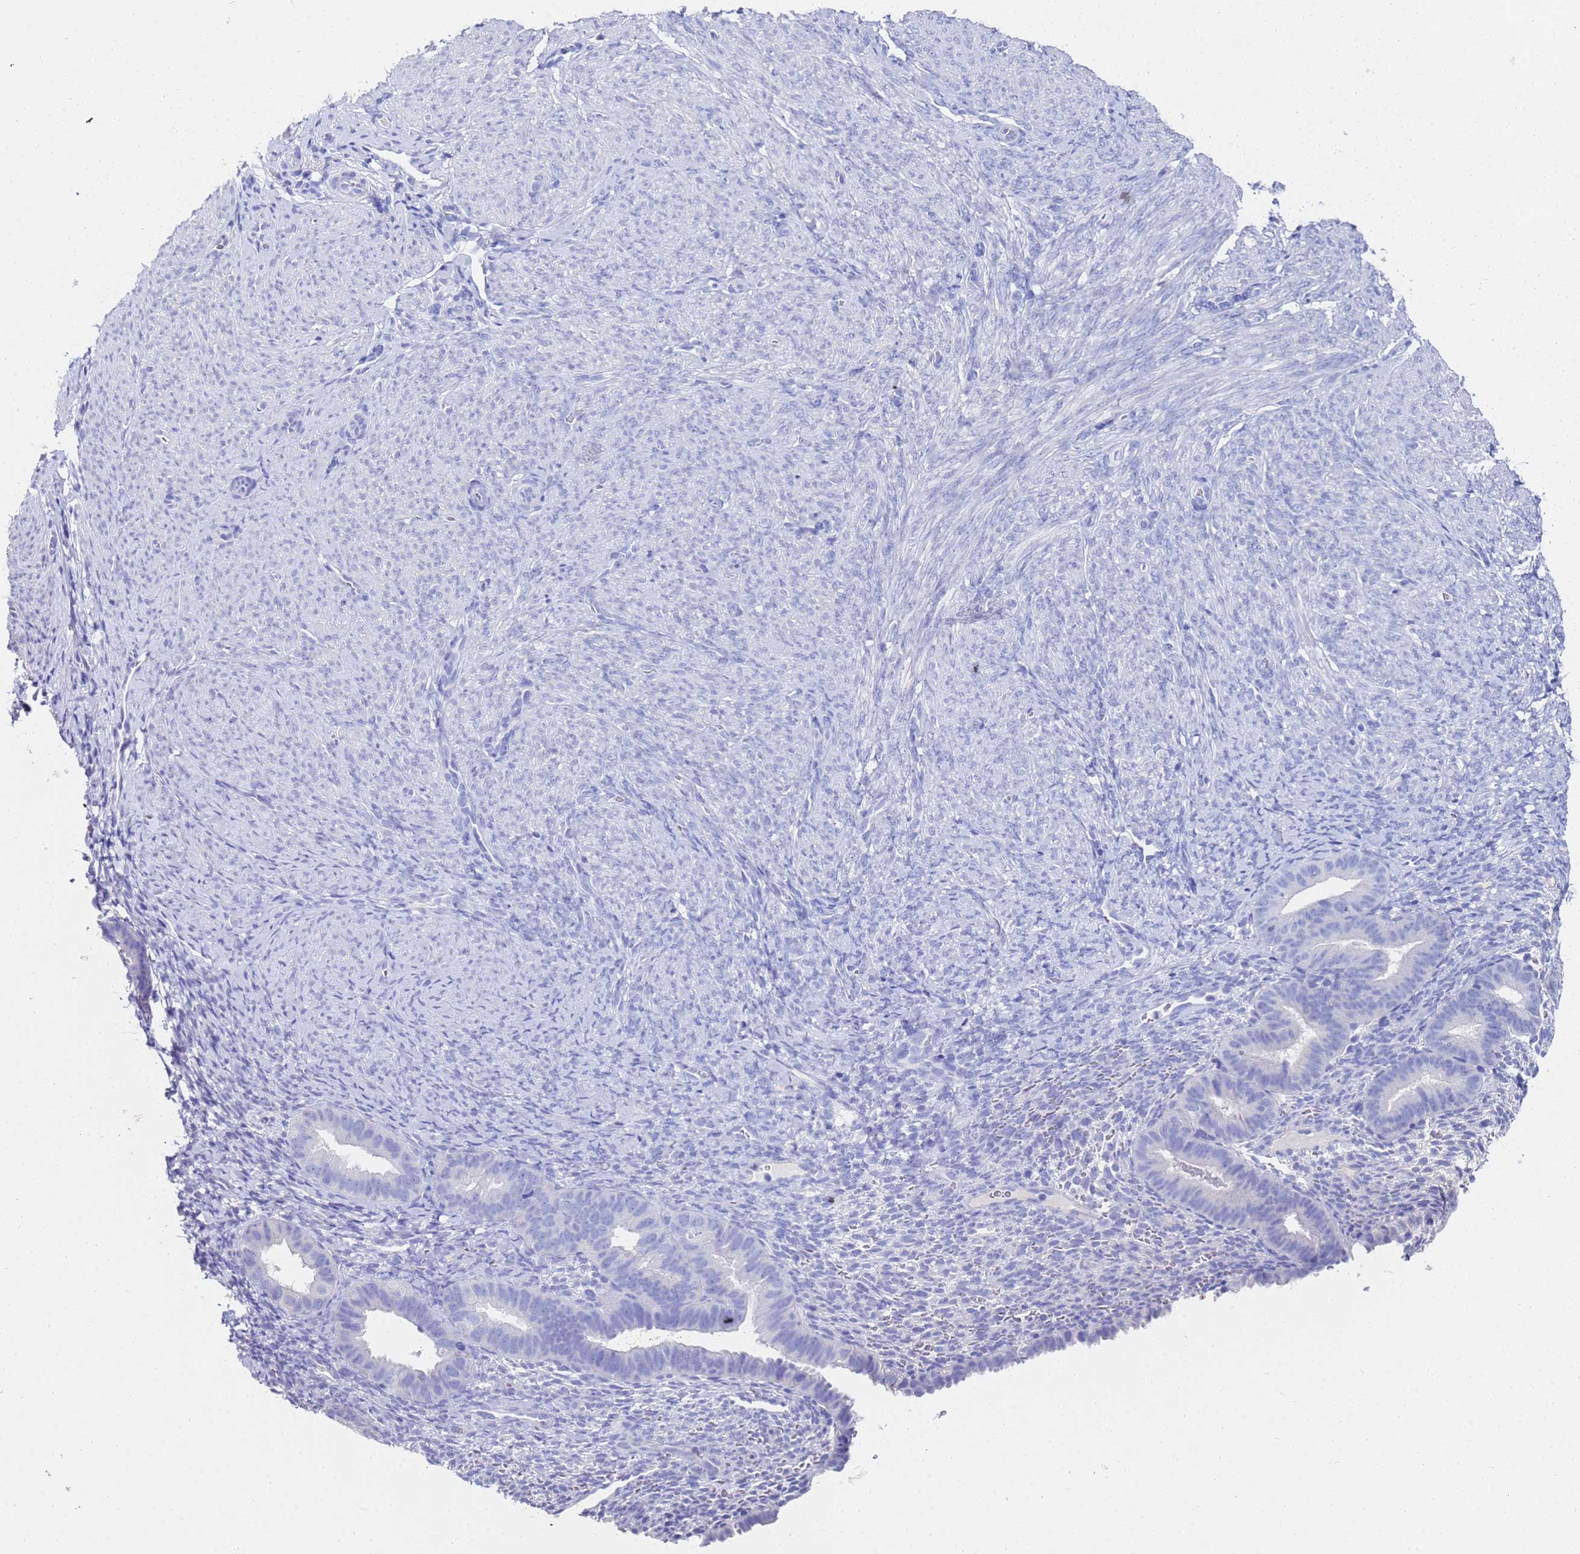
{"staining": {"intensity": "negative", "quantity": "none", "location": "none"}, "tissue": "endometrium", "cell_type": "Cells in endometrial stroma", "image_type": "normal", "snomed": [{"axis": "morphology", "description": "Normal tissue, NOS"}, {"axis": "topography", "description": "Endometrium"}], "caption": "Immunohistochemistry (IHC) of normal endometrium displays no positivity in cells in endometrial stroma. (DAB IHC with hematoxylin counter stain).", "gene": "C2orf72", "patient": {"sex": "female", "age": 65}}